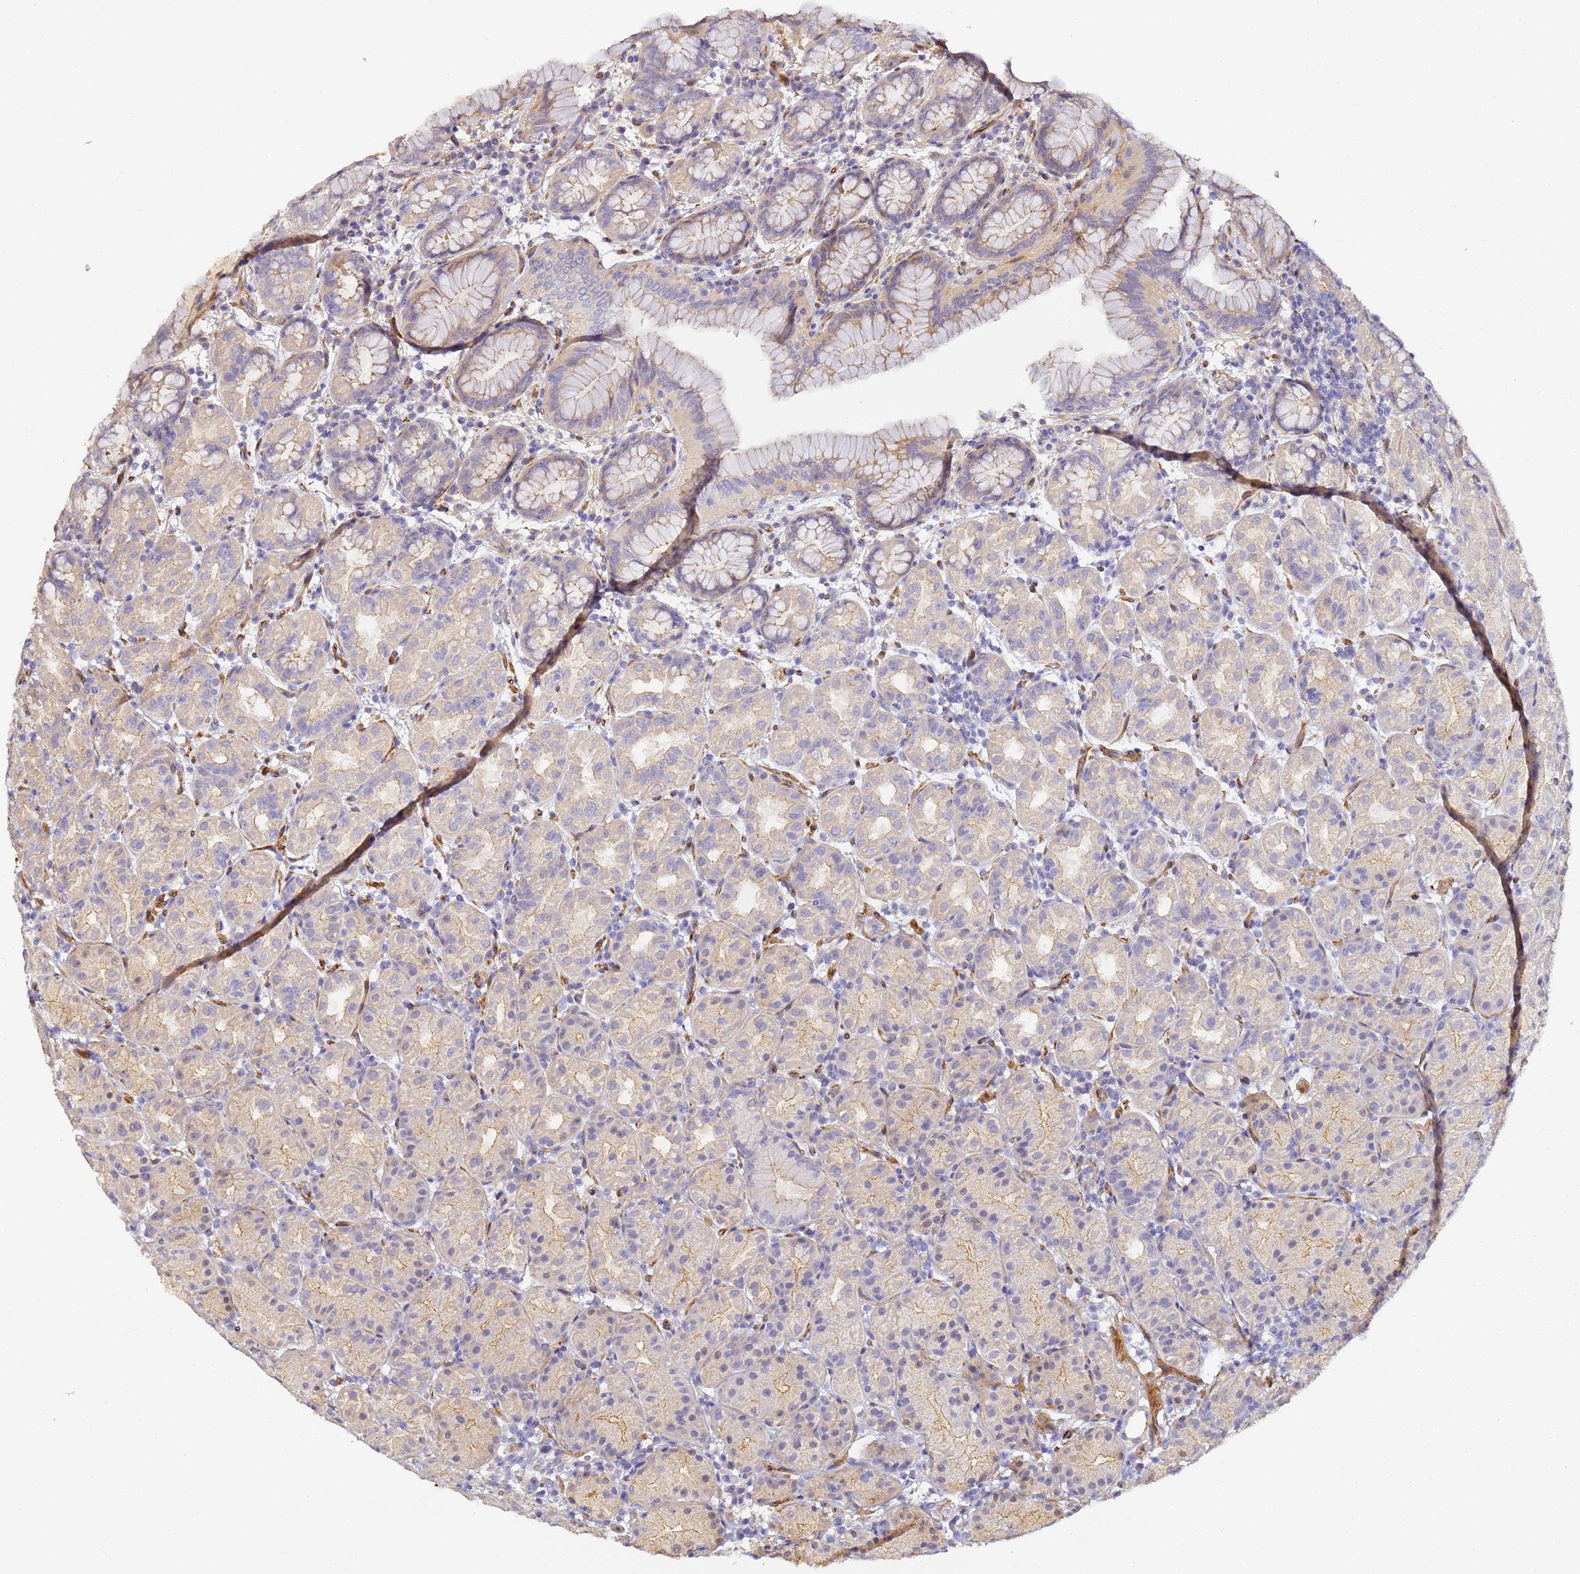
{"staining": {"intensity": "moderate", "quantity": "<25%", "location": "cytoplasmic/membranous"}, "tissue": "stomach", "cell_type": "Glandular cells", "image_type": "normal", "snomed": [{"axis": "morphology", "description": "Normal tissue, NOS"}, {"axis": "topography", "description": "Stomach"}], "caption": "A brown stain labels moderate cytoplasmic/membranous staining of a protein in glandular cells of normal stomach.", "gene": "CFHR1", "patient": {"sex": "female", "age": 79}}